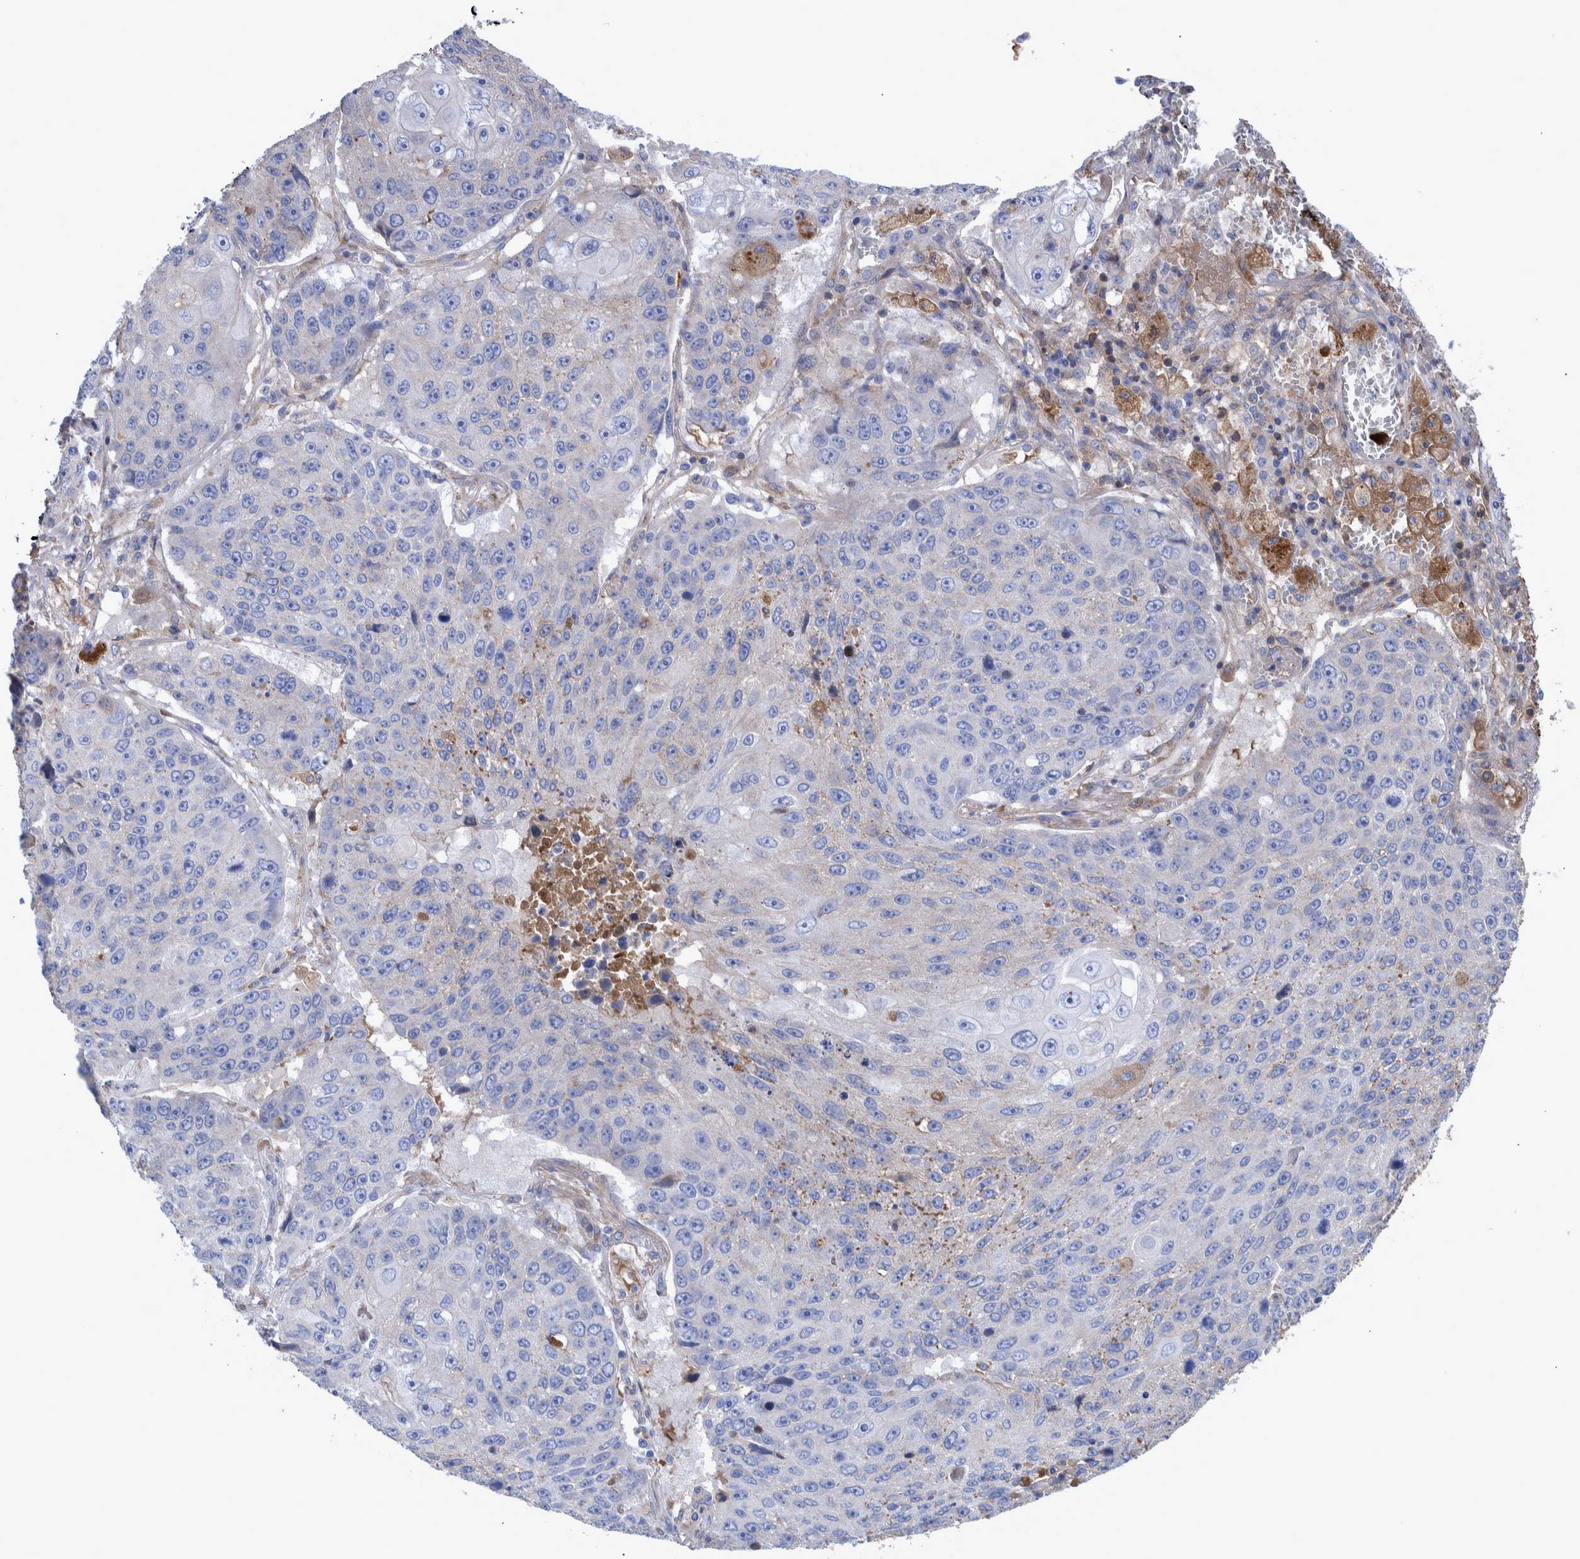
{"staining": {"intensity": "negative", "quantity": "none", "location": "none"}, "tissue": "lung cancer", "cell_type": "Tumor cells", "image_type": "cancer", "snomed": [{"axis": "morphology", "description": "Squamous cell carcinoma, NOS"}, {"axis": "topography", "description": "Lung"}], "caption": "This is an immunohistochemistry (IHC) histopathology image of lung cancer. There is no expression in tumor cells.", "gene": "DLL4", "patient": {"sex": "male", "age": 61}}